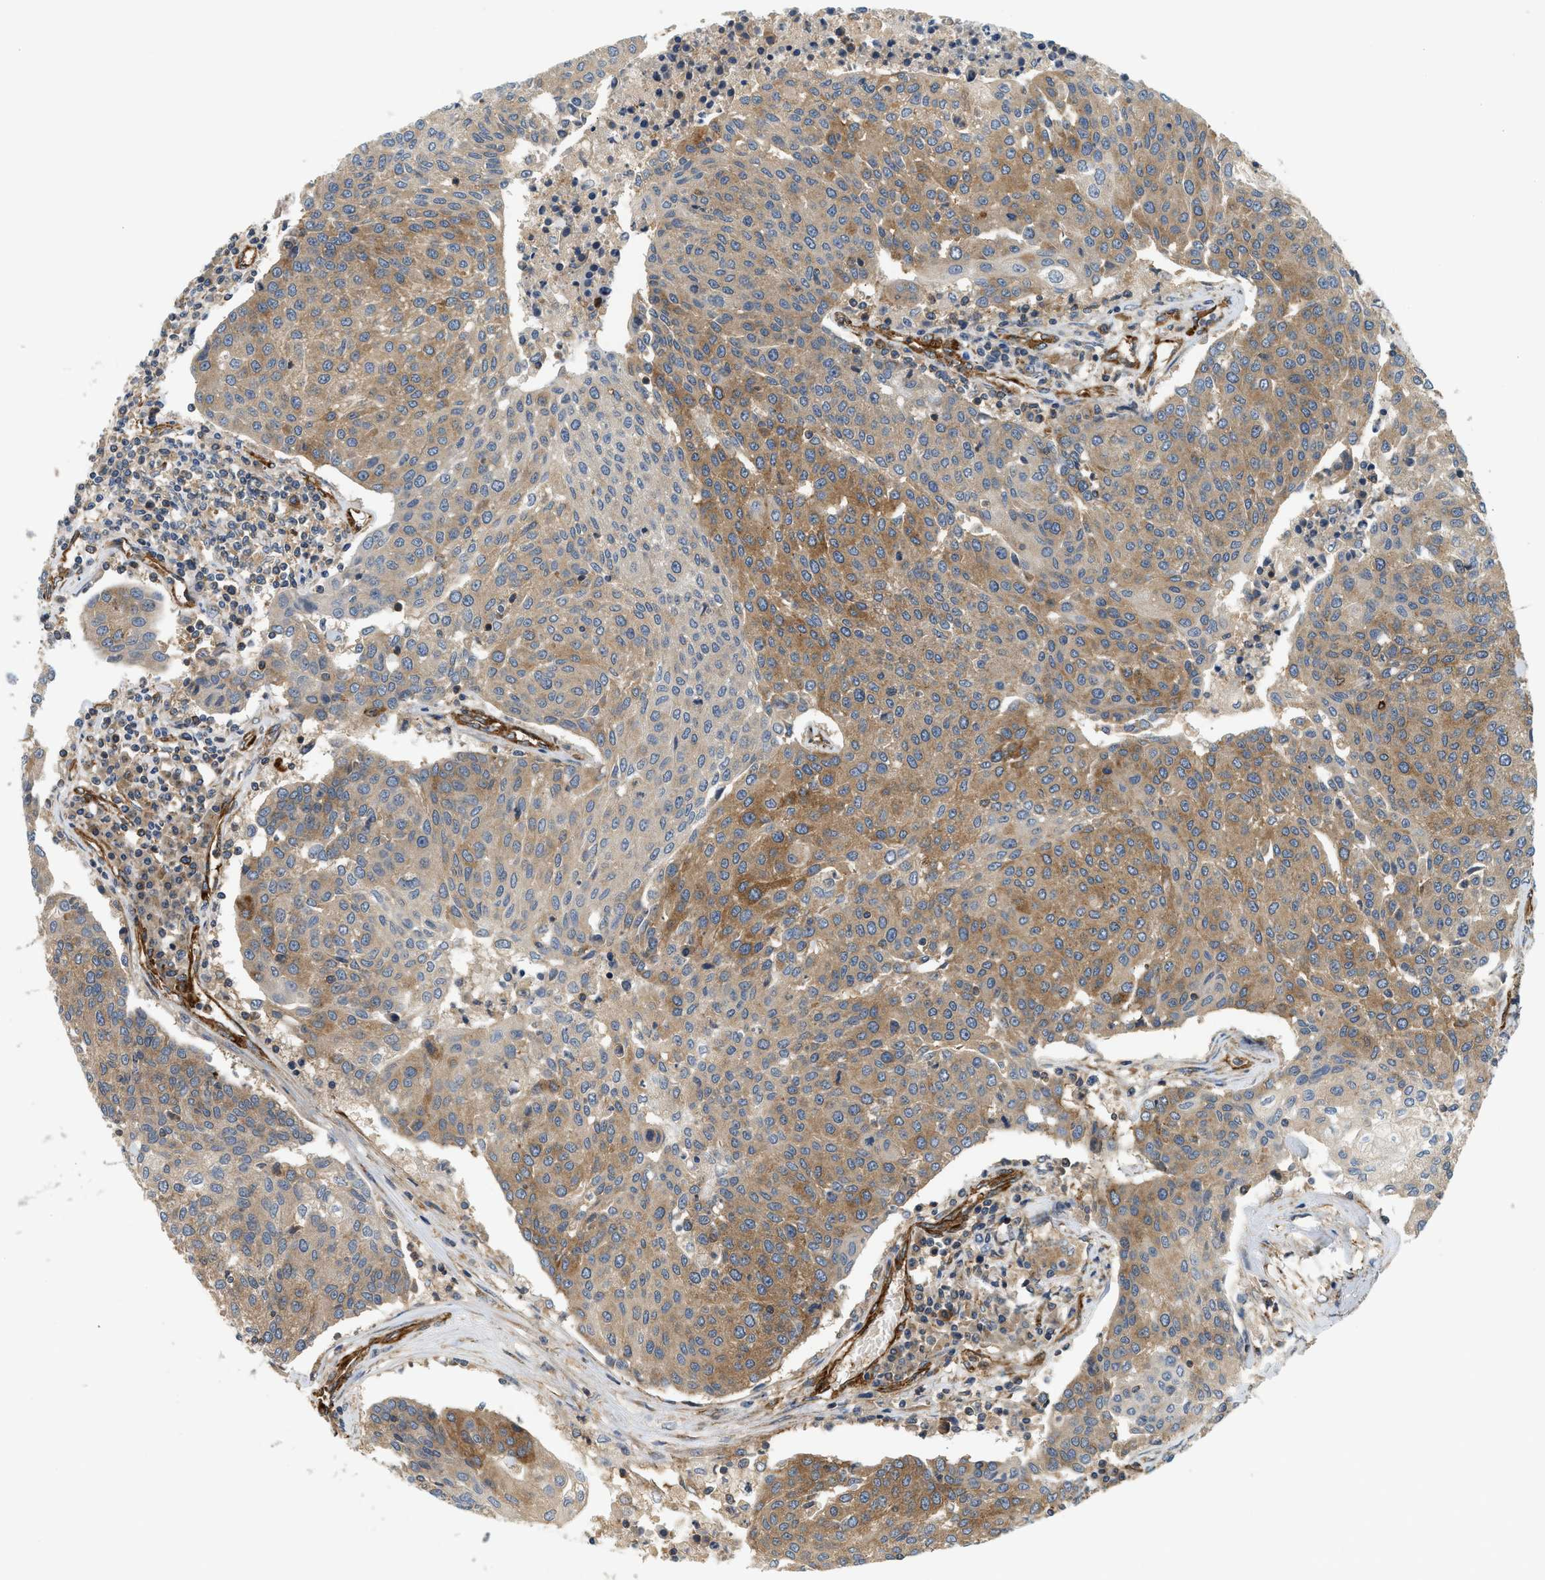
{"staining": {"intensity": "moderate", "quantity": ">75%", "location": "cytoplasmic/membranous"}, "tissue": "urothelial cancer", "cell_type": "Tumor cells", "image_type": "cancer", "snomed": [{"axis": "morphology", "description": "Urothelial carcinoma, High grade"}, {"axis": "topography", "description": "Urinary bladder"}], "caption": "Immunohistochemical staining of urothelial cancer displays moderate cytoplasmic/membranous protein expression in about >75% of tumor cells.", "gene": "HIP1", "patient": {"sex": "female", "age": 85}}